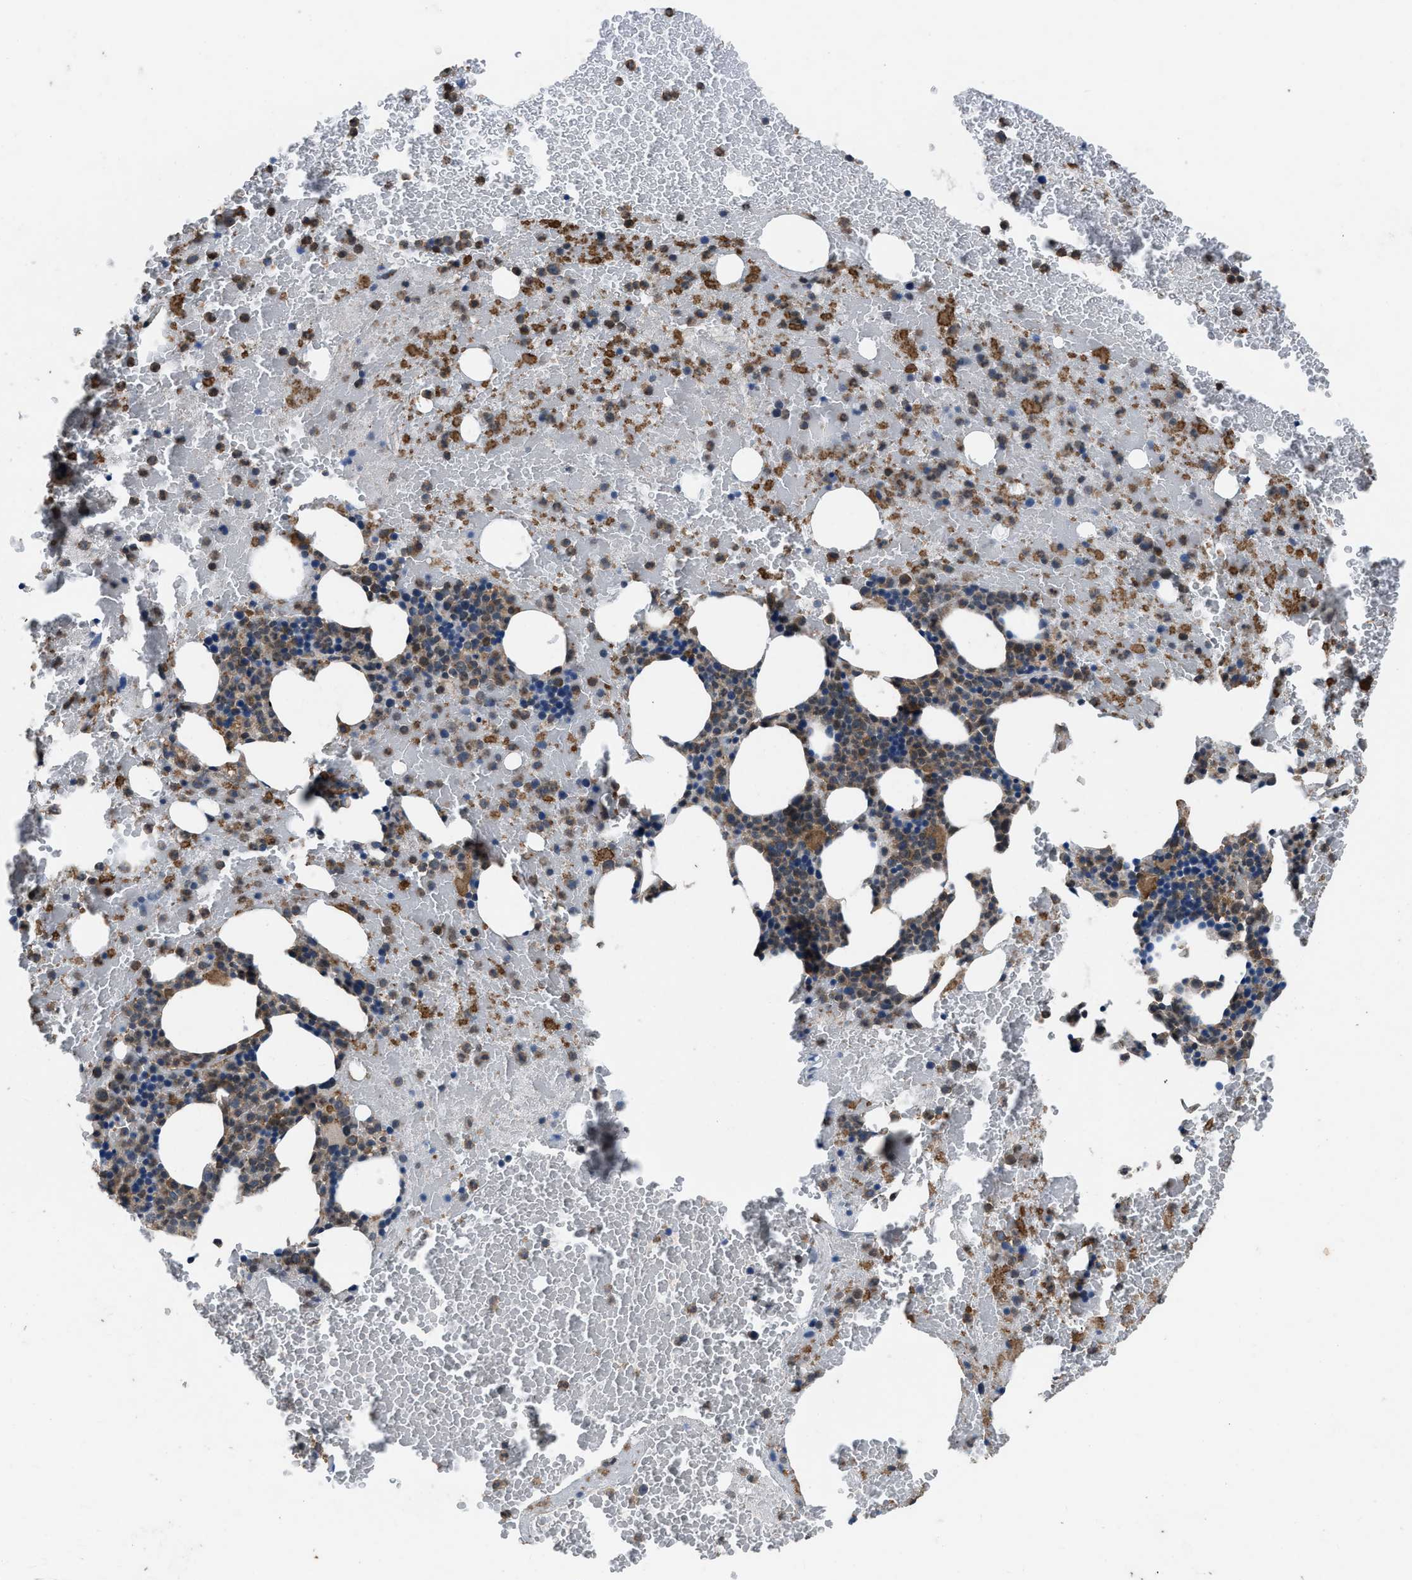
{"staining": {"intensity": "moderate", "quantity": ">75%", "location": "cytoplasmic/membranous"}, "tissue": "bone marrow", "cell_type": "Hematopoietic cells", "image_type": "normal", "snomed": [{"axis": "morphology", "description": "Normal tissue, NOS"}, {"axis": "morphology", "description": "Inflammation, NOS"}, {"axis": "topography", "description": "Bone marrow"}], "caption": "Immunohistochemistry staining of benign bone marrow, which exhibits medium levels of moderate cytoplasmic/membranous staining in about >75% of hematopoietic cells indicating moderate cytoplasmic/membranous protein positivity. The staining was performed using DAB (brown) for protein detection and nuclei were counterstained in hematoxylin (blue).", "gene": "ARL6", "patient": {"sex": "male", "age": 47}}